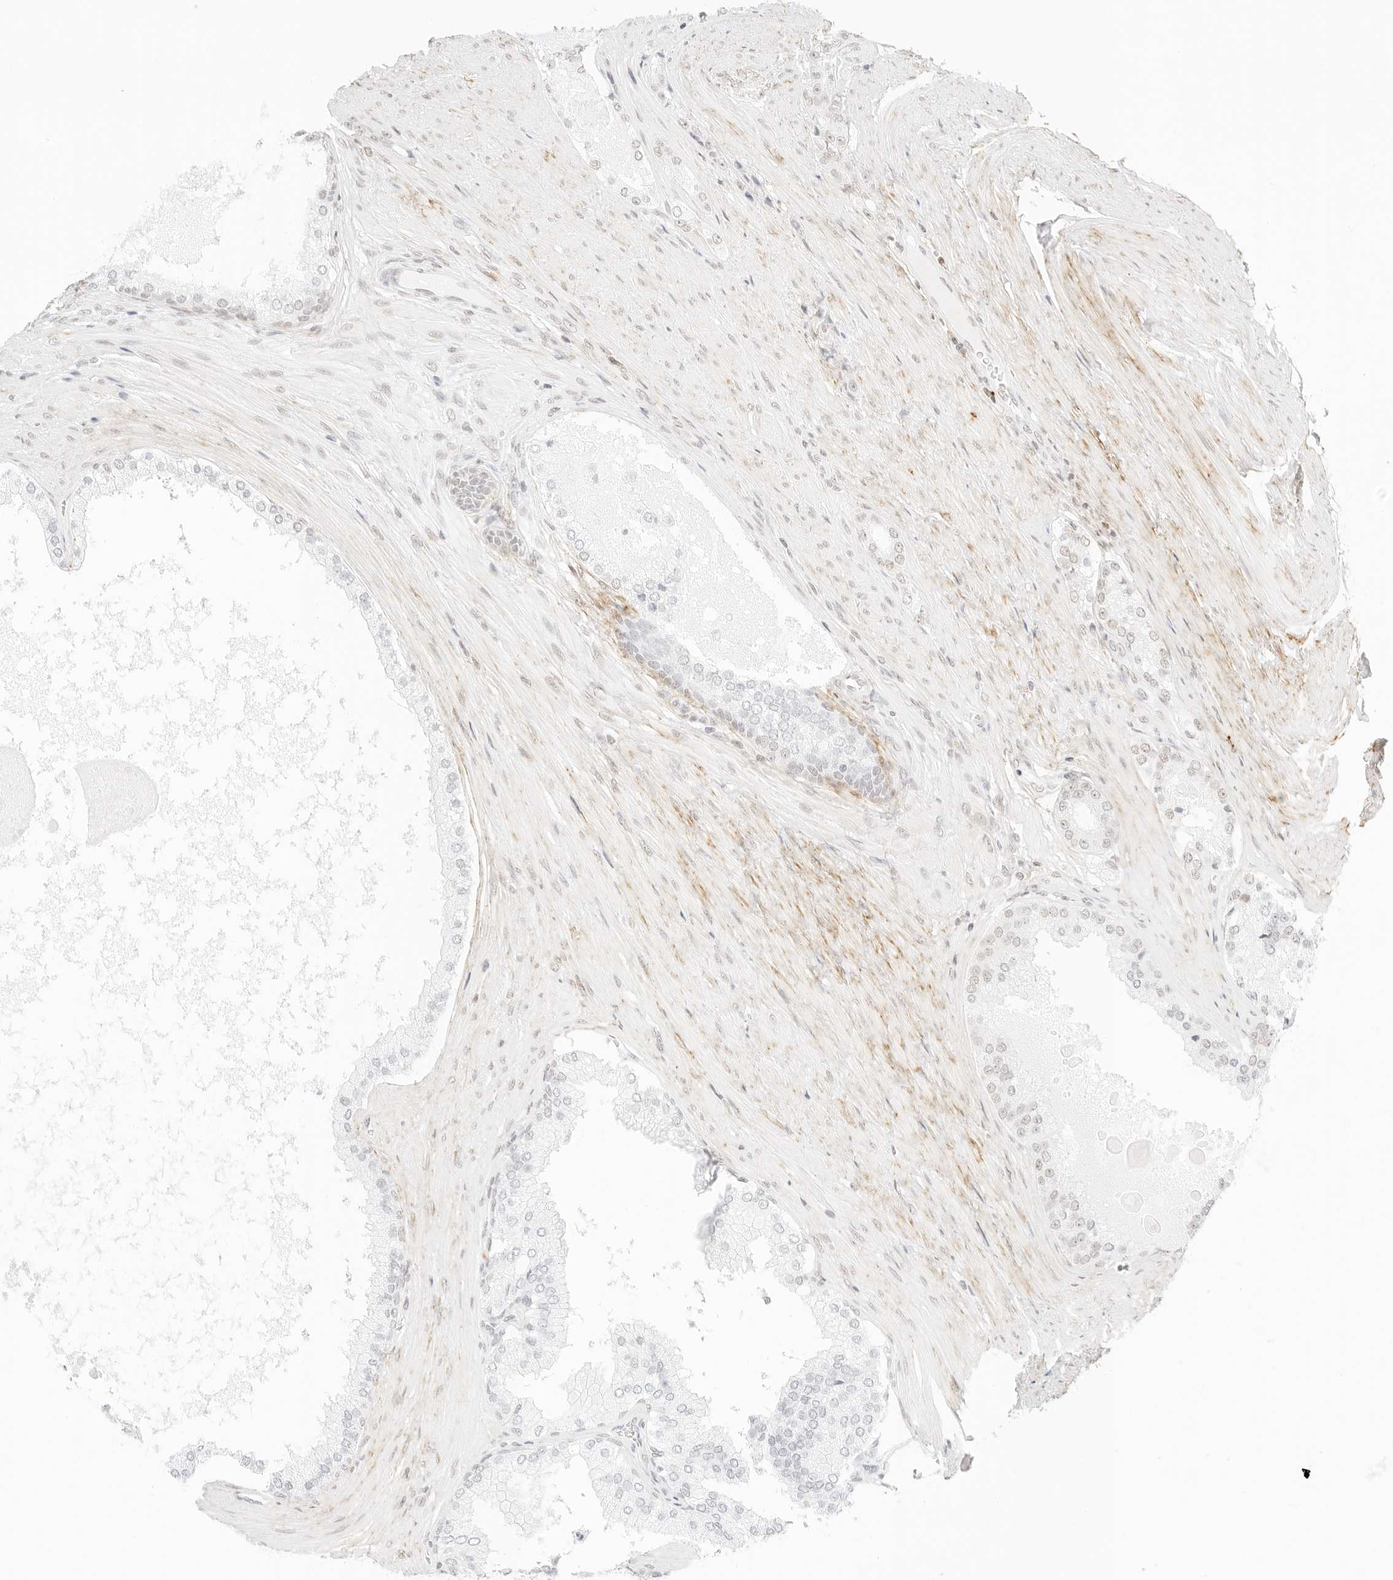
{"staining": {"intensity": "weak", "quantity": "<25%", "location": "nuclear"}, "tissue": "prostate cancer", "cell_type": "Tumor cells", "image_type": "cancer", "snomed": [{"axis": "morphology", "description": "Adenocarcinoma, High grade"}, {"axis": "topography", "description": "Prostate"}], "caption": "DAB immunohistochemical staining of human prostate cancer (adenocarcinoma (high-grade)) displays no significant staining in tumor cells.", "gene": "FBLN5", "patient": {"sex": "male", "age": 60}}